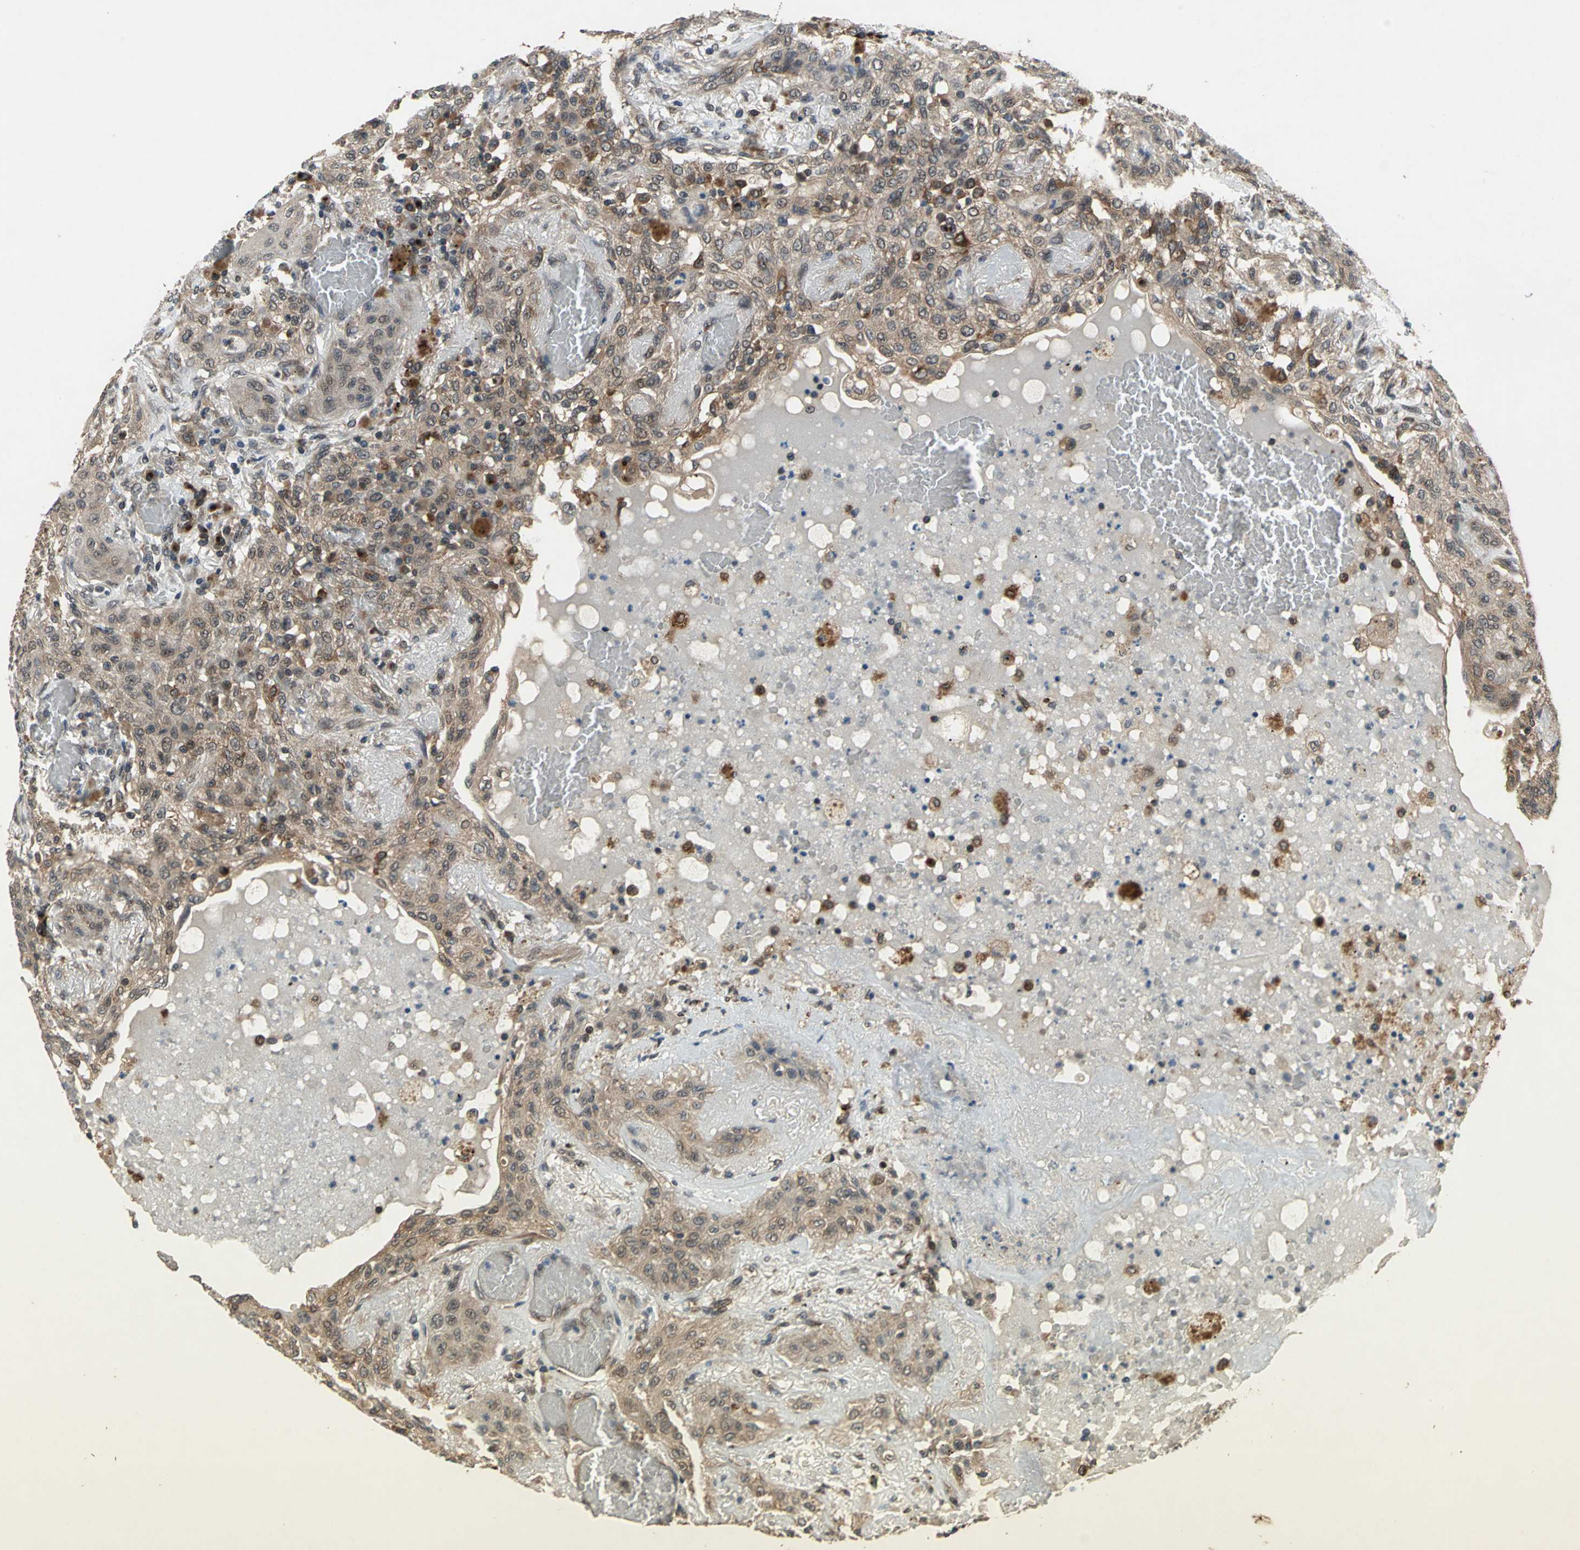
{"staining": {"intensity": "moderate", "quantity": ">75%", "location": "cytoplasmic/membranous"}, "tissue": "lung cancer", "cell_type": "Tumor cells", "image_type": "cancer", "snomed": [{"axis": "morphology", "description": "Squamous cell carcinoma, NOS"}, {"axis": "topography", "description": "Lung"}], "caption": "This micrograph displays lung cancer (squamous cell carcinoma) stained with immunohistochemistry to label a protein in brown. The cytoplasmic/membranous of tumor cells show moderate positivity for the protein. Nuclei are counter-stained blue.", "gene": "NFKBIE", "patient": {"sex": "female", "age": 47}}